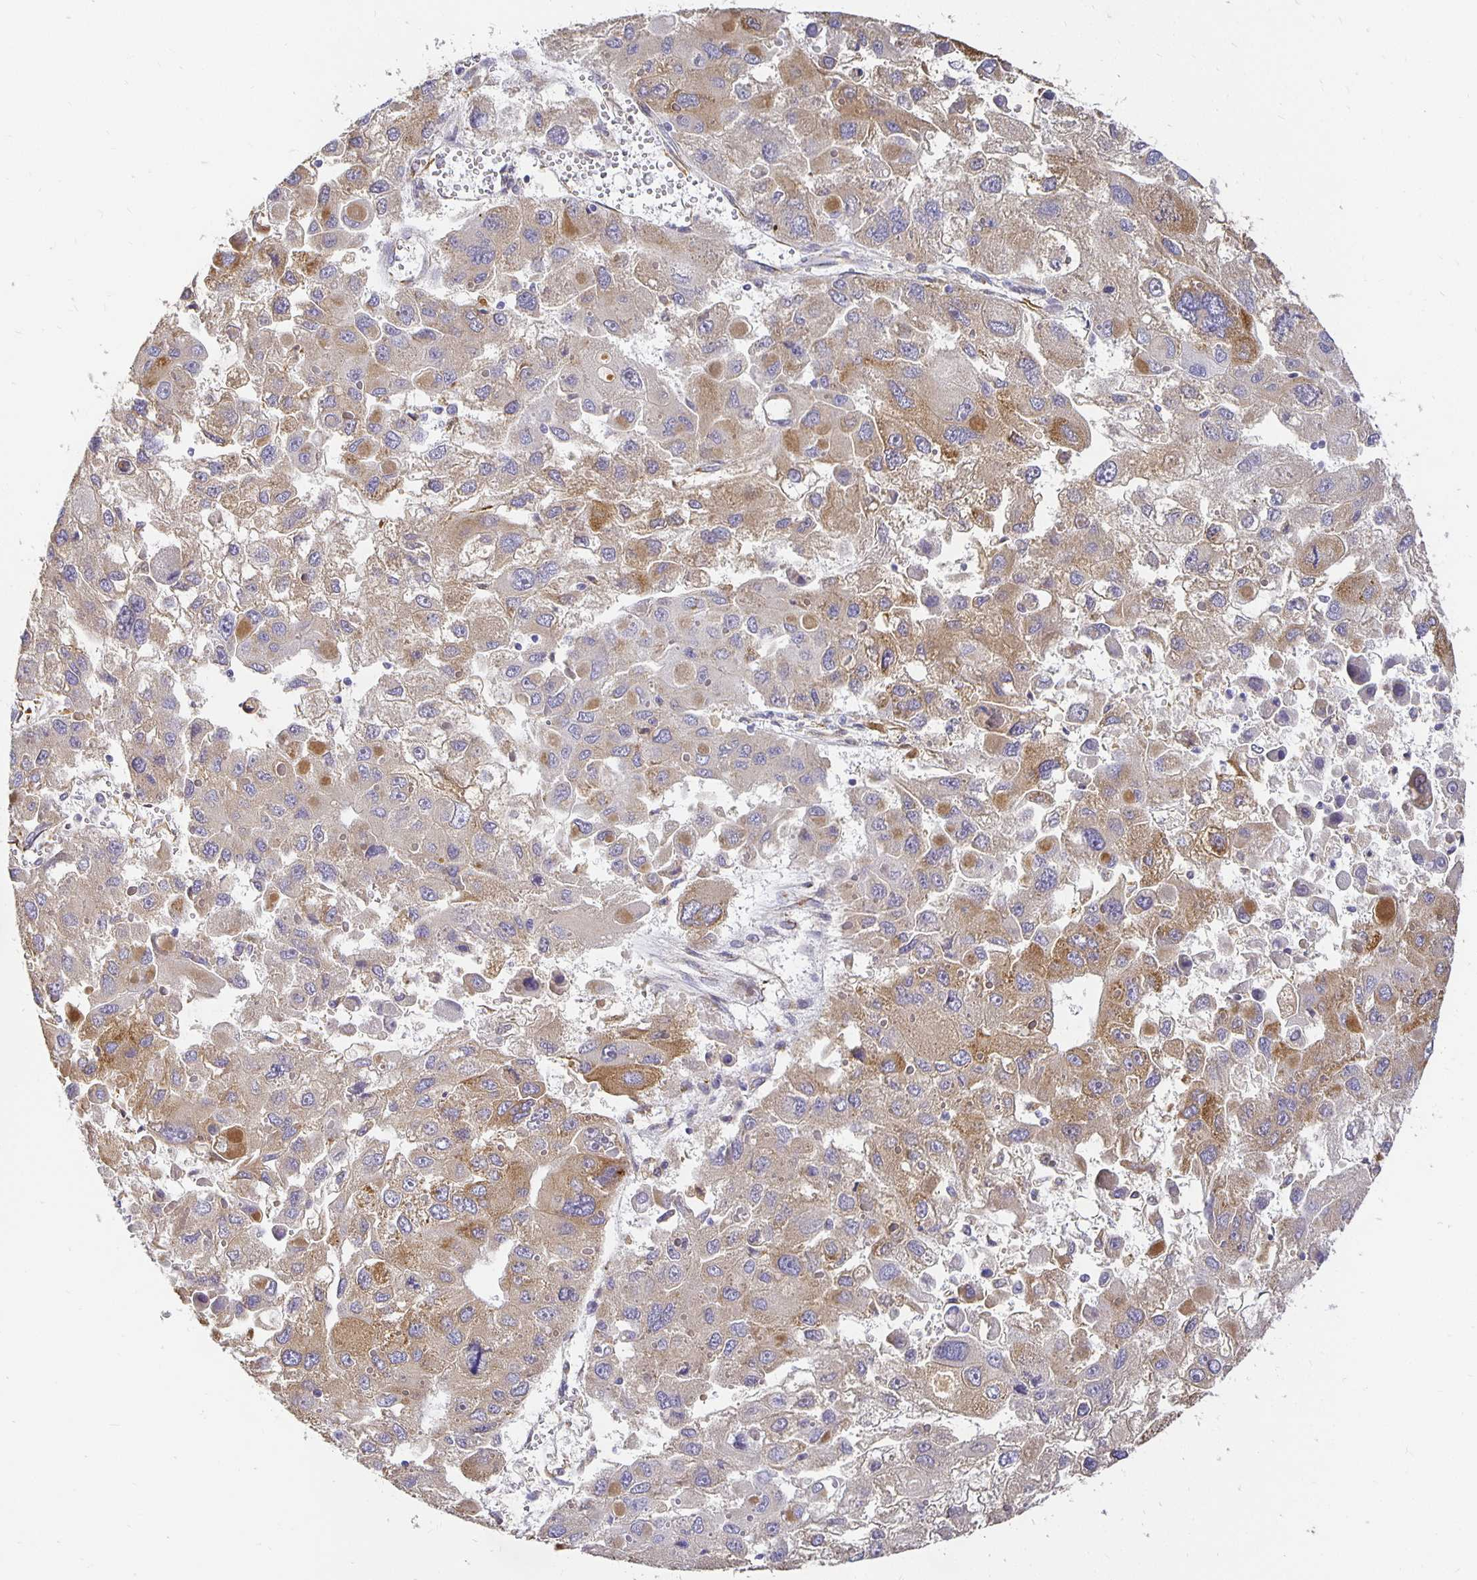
{"staining": {"intensity": "moderate", "quantity": "<25%", "location": "cytoplasmic/membranous"}, "tissue": "liver cancer", "cell_type": "Tumor cells", "image_type": "cancer", "snomed": [{"axis": "morphology", "description": "Carcinoma, Hepatocellular, NOS"}, {"axis": "topography", "description": "Liver"}], "caption": "Immunohistochemical staining of liver hepatocellular carcinoma shows moderate cytoplasmic/membranous protein expression in about <25% of tumor cells. The protein of interest is stained brown, and the nuclei are stained in blue (DAB IHC with brightfield microscopy, high magnification).", "gene": "PLOD1", "patient": {"sex": "female", "age": 41}}